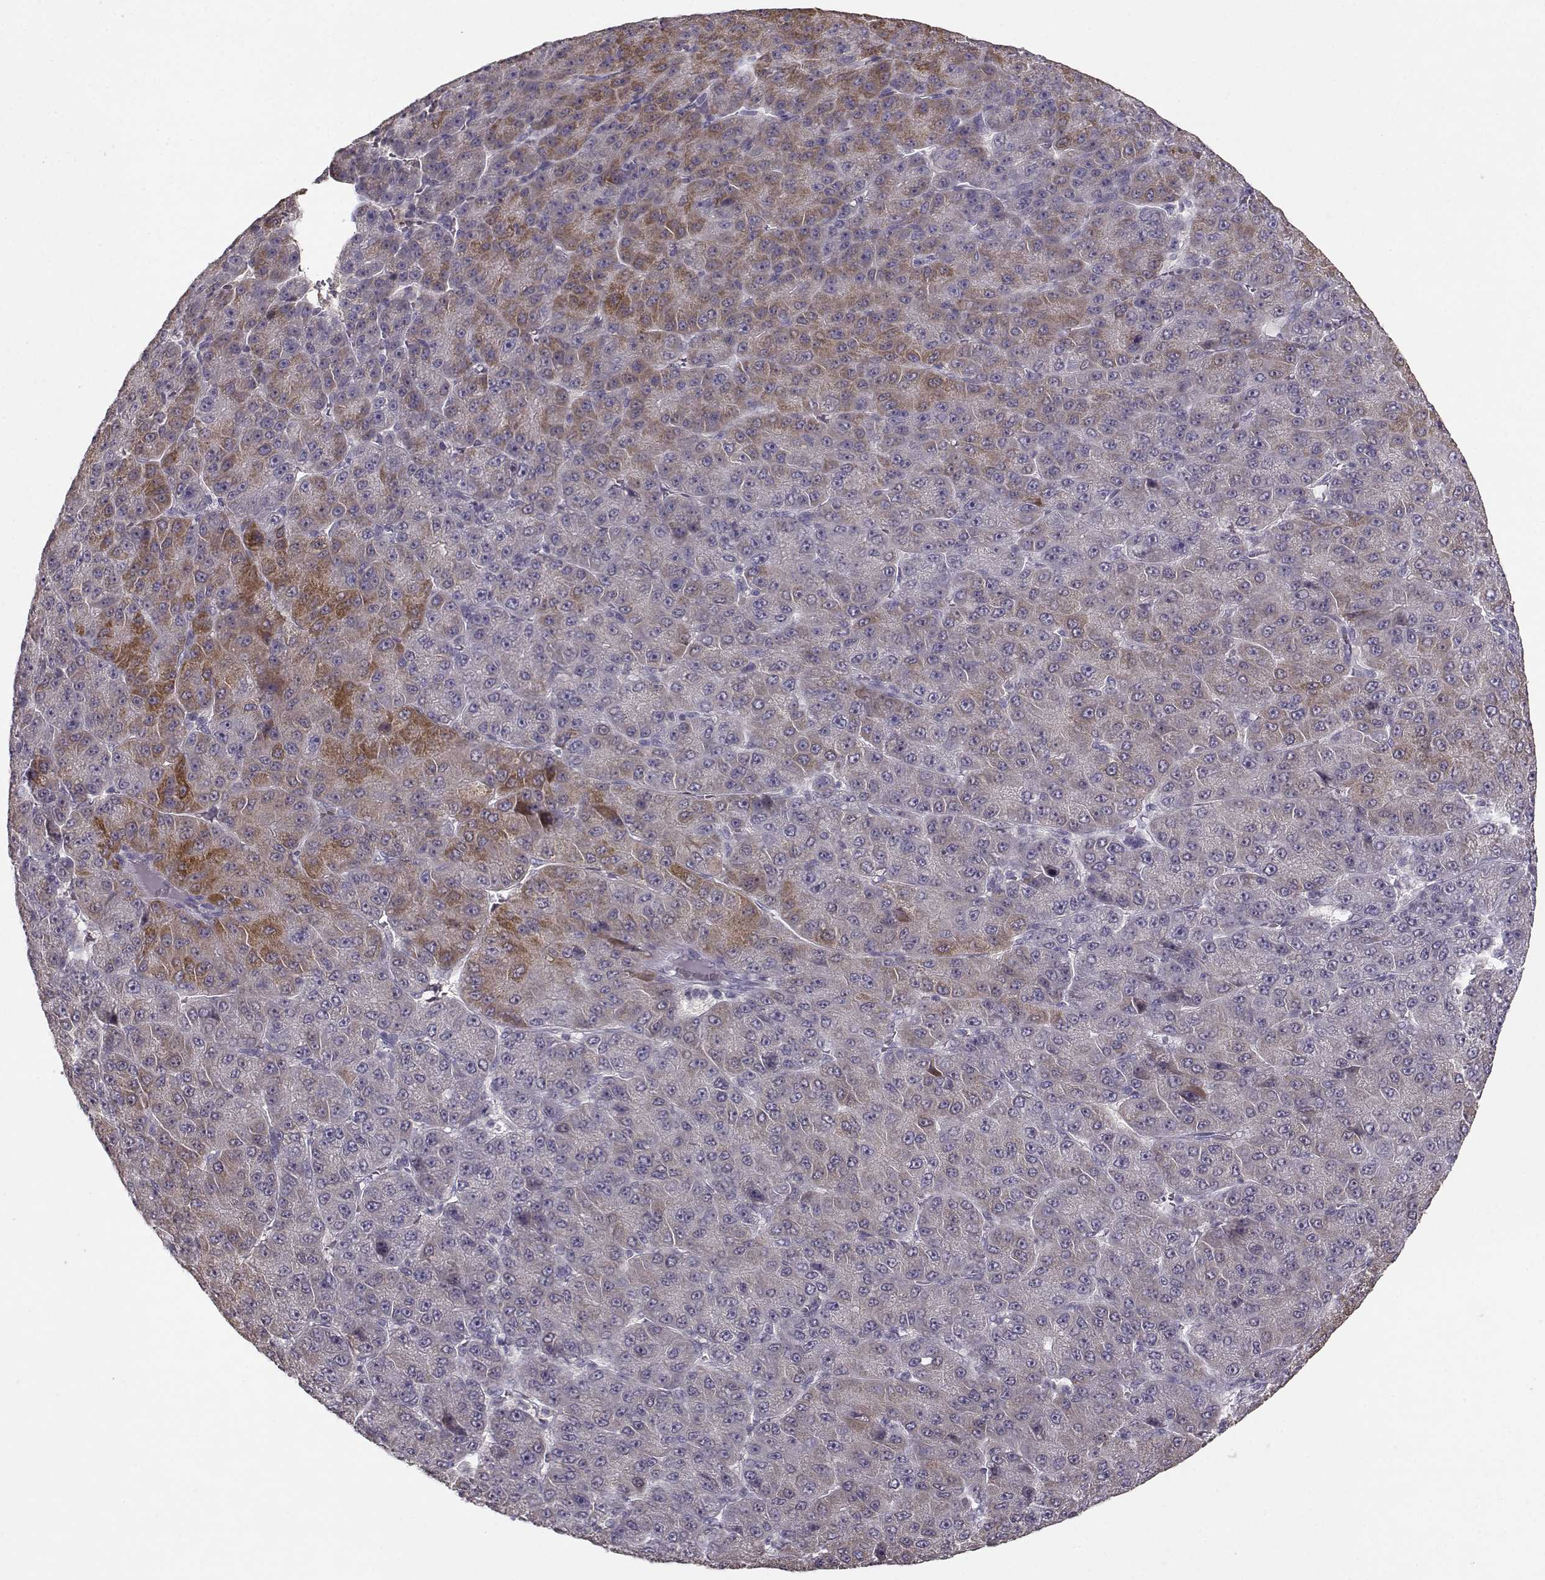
{"staining": {"intensity": "moderate", "quantity": "<25%", "location": "cytoplasmic/membranous"}, "tissue": "liver cancer", "cell_type": "Tumor cells", "image_type": "cancer", "snomed": [{"axis": "morphology", "description": "Carcinoma, Hepatocellular, NOS"}, {"axis": "topography", "description": "Liver"}], "caption": "A brown stain shows moderate cytoplasmic/membranous expression of a protein in human liver hepatocellular carcinoma tumor cells. (Stains: DAB in brown, nuclei in blue, Microscopy: brightfield microscopy at high magnification).", "gene": "UROC1", "patient": {"sex": "male", "age": 67}}